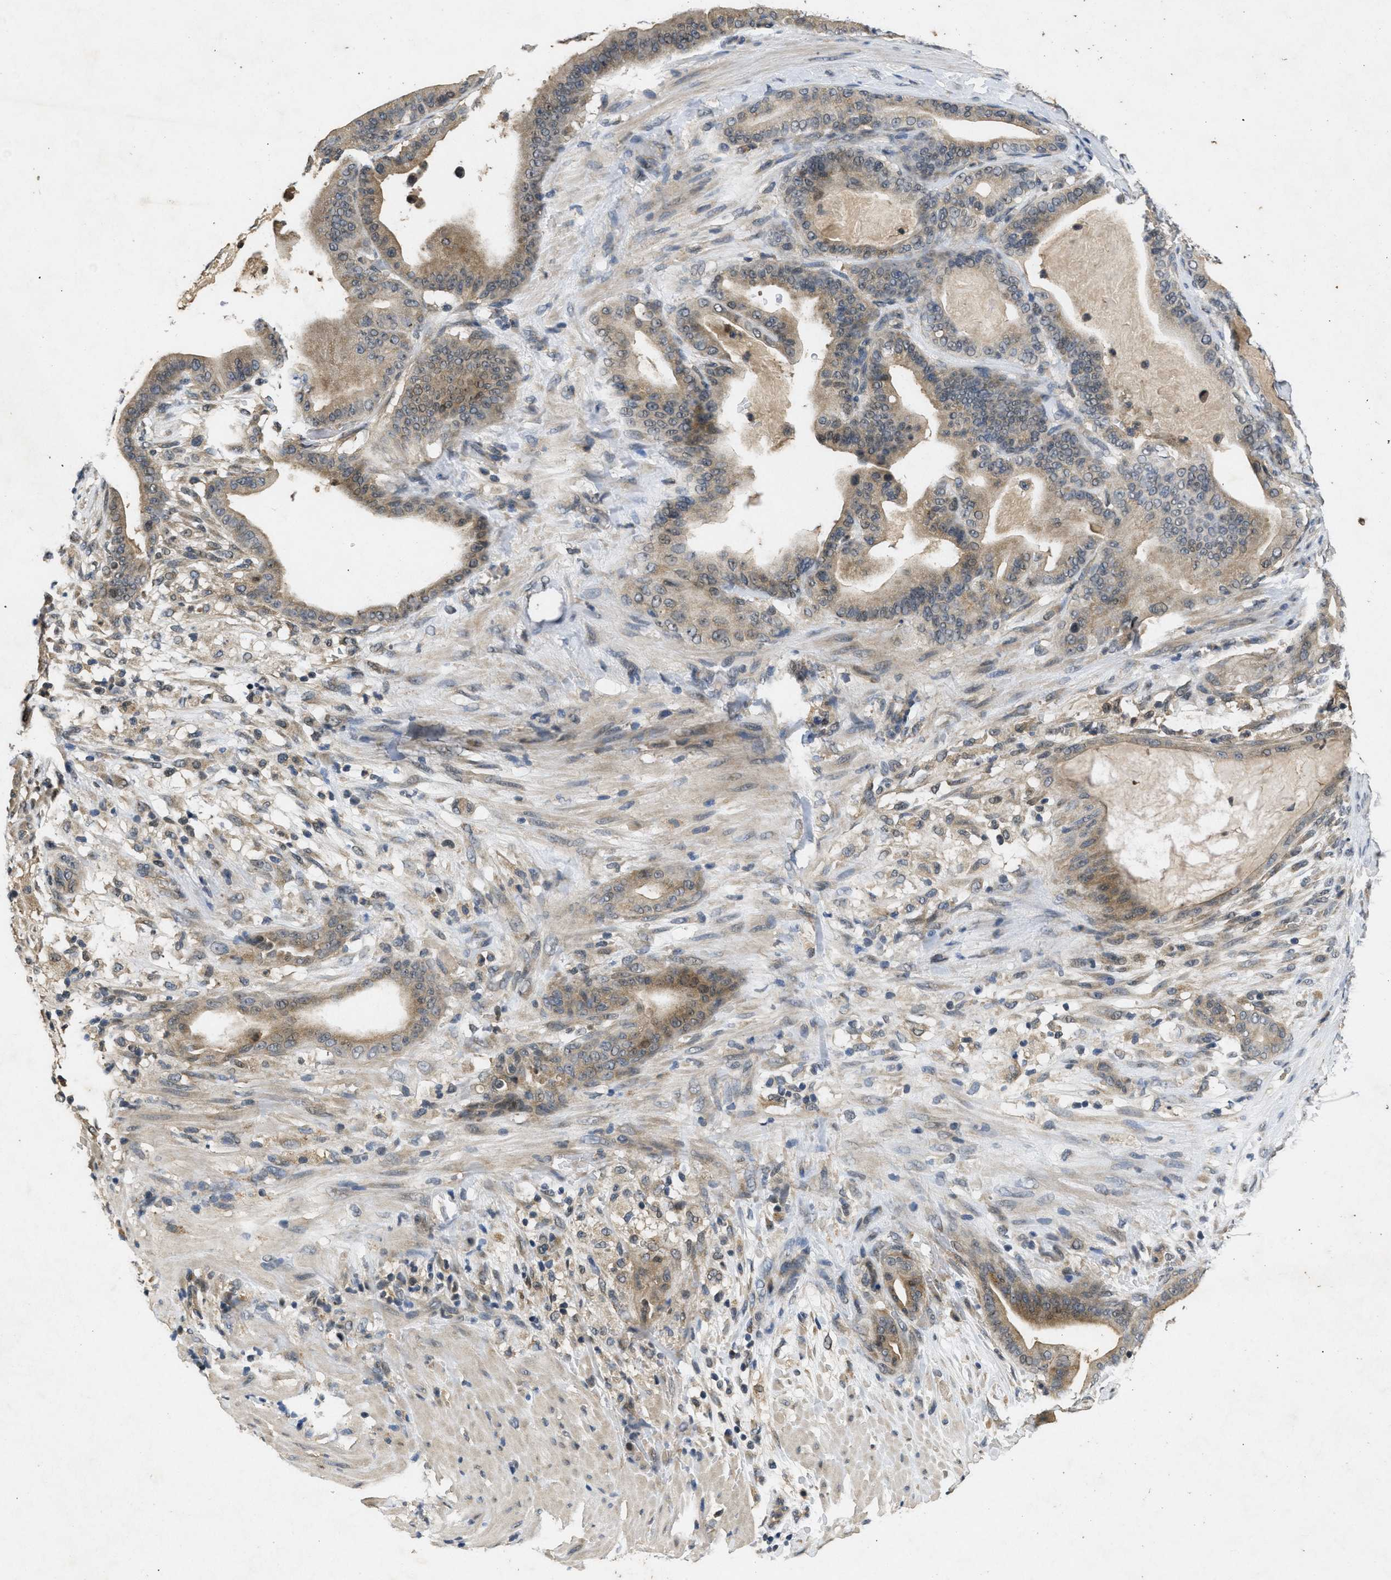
{"staining": {"intensity": "moderate", "quantity": ">75%", "location": "cytoplasmic/membranous"}, "tissue": "pancreatic cancer", "cell_type": "Tumor cells", "image_type": "cancer", "snomed": [{"axis": "morphology", "description": "Adenocarcinoma, NOS"}, {"axis": "topography", "description": "Pancreas"}], "caption": "High-power microscopy captured an immunohistochemistry histopathology image of adenocarcinoma (pancreatic), revealing moderate cytoplasmic/membranous expression in approximately >75% of tumor cells.", "gene": "PAPOLG", "patient": {"sex": "male", "age": 63}}